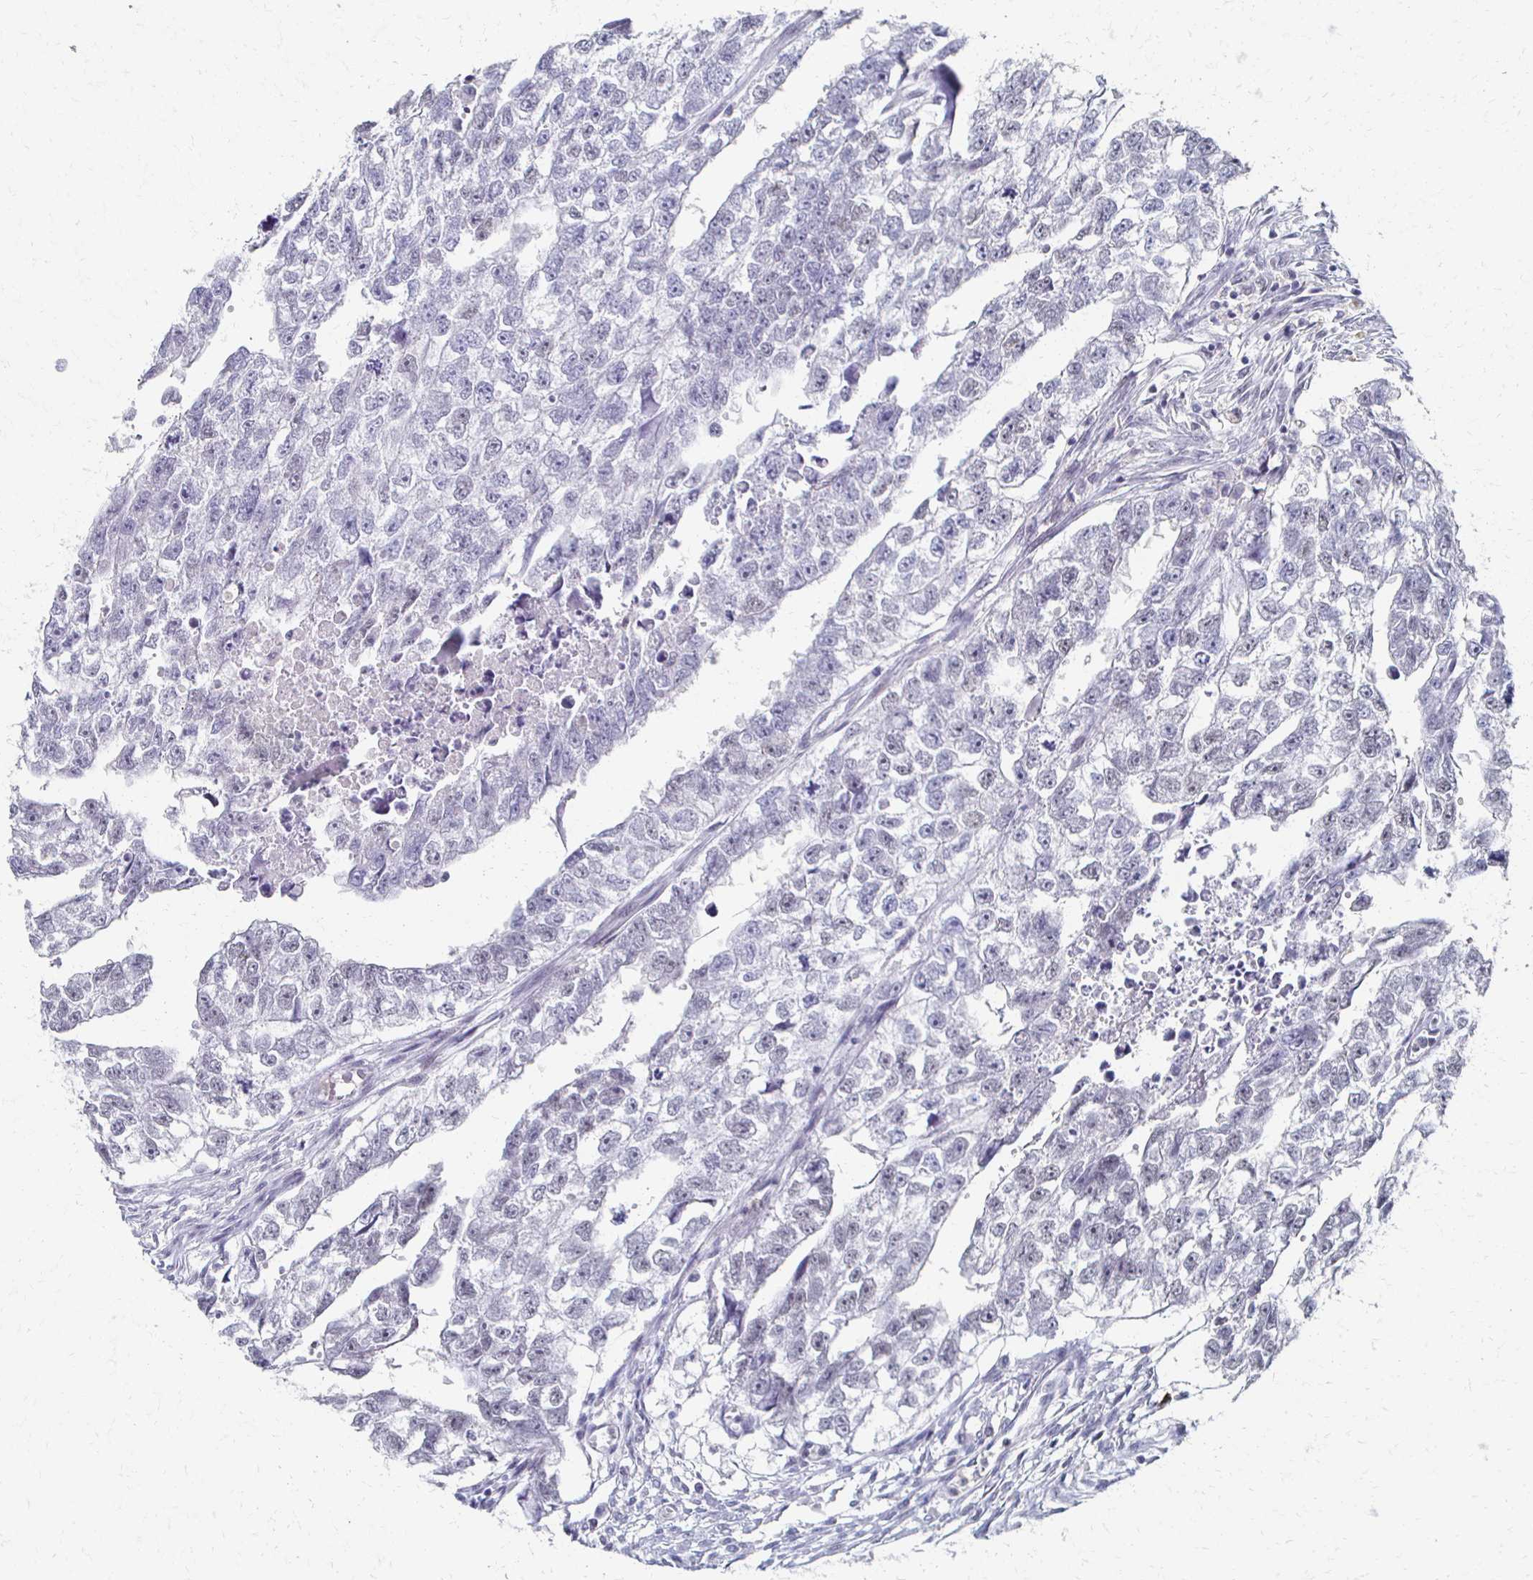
{"staining": {"intensity": "negative", "quantity": "none", "location": "none"}, "tissue": "testis cancer", "cell_type": "Tumor cells", "image_type": "cancer", "snomed": [{"axis": "morphology", "description": "Carcinoma, Embryonal, NOS"}, {"axis": "morphology", "description": "Teratoma, malignant, NOS"}, {"axis": "topography", "description": "Testis"}], "caption": "Immunohistochemistry histopathology image of neoplastic tissue: human testis embryonal carcinoma stained with DAB exhibits no significant protein expression in tumor cells.", "gene": "CXCR2", "patient": {"sex": "male", "age": 44}}